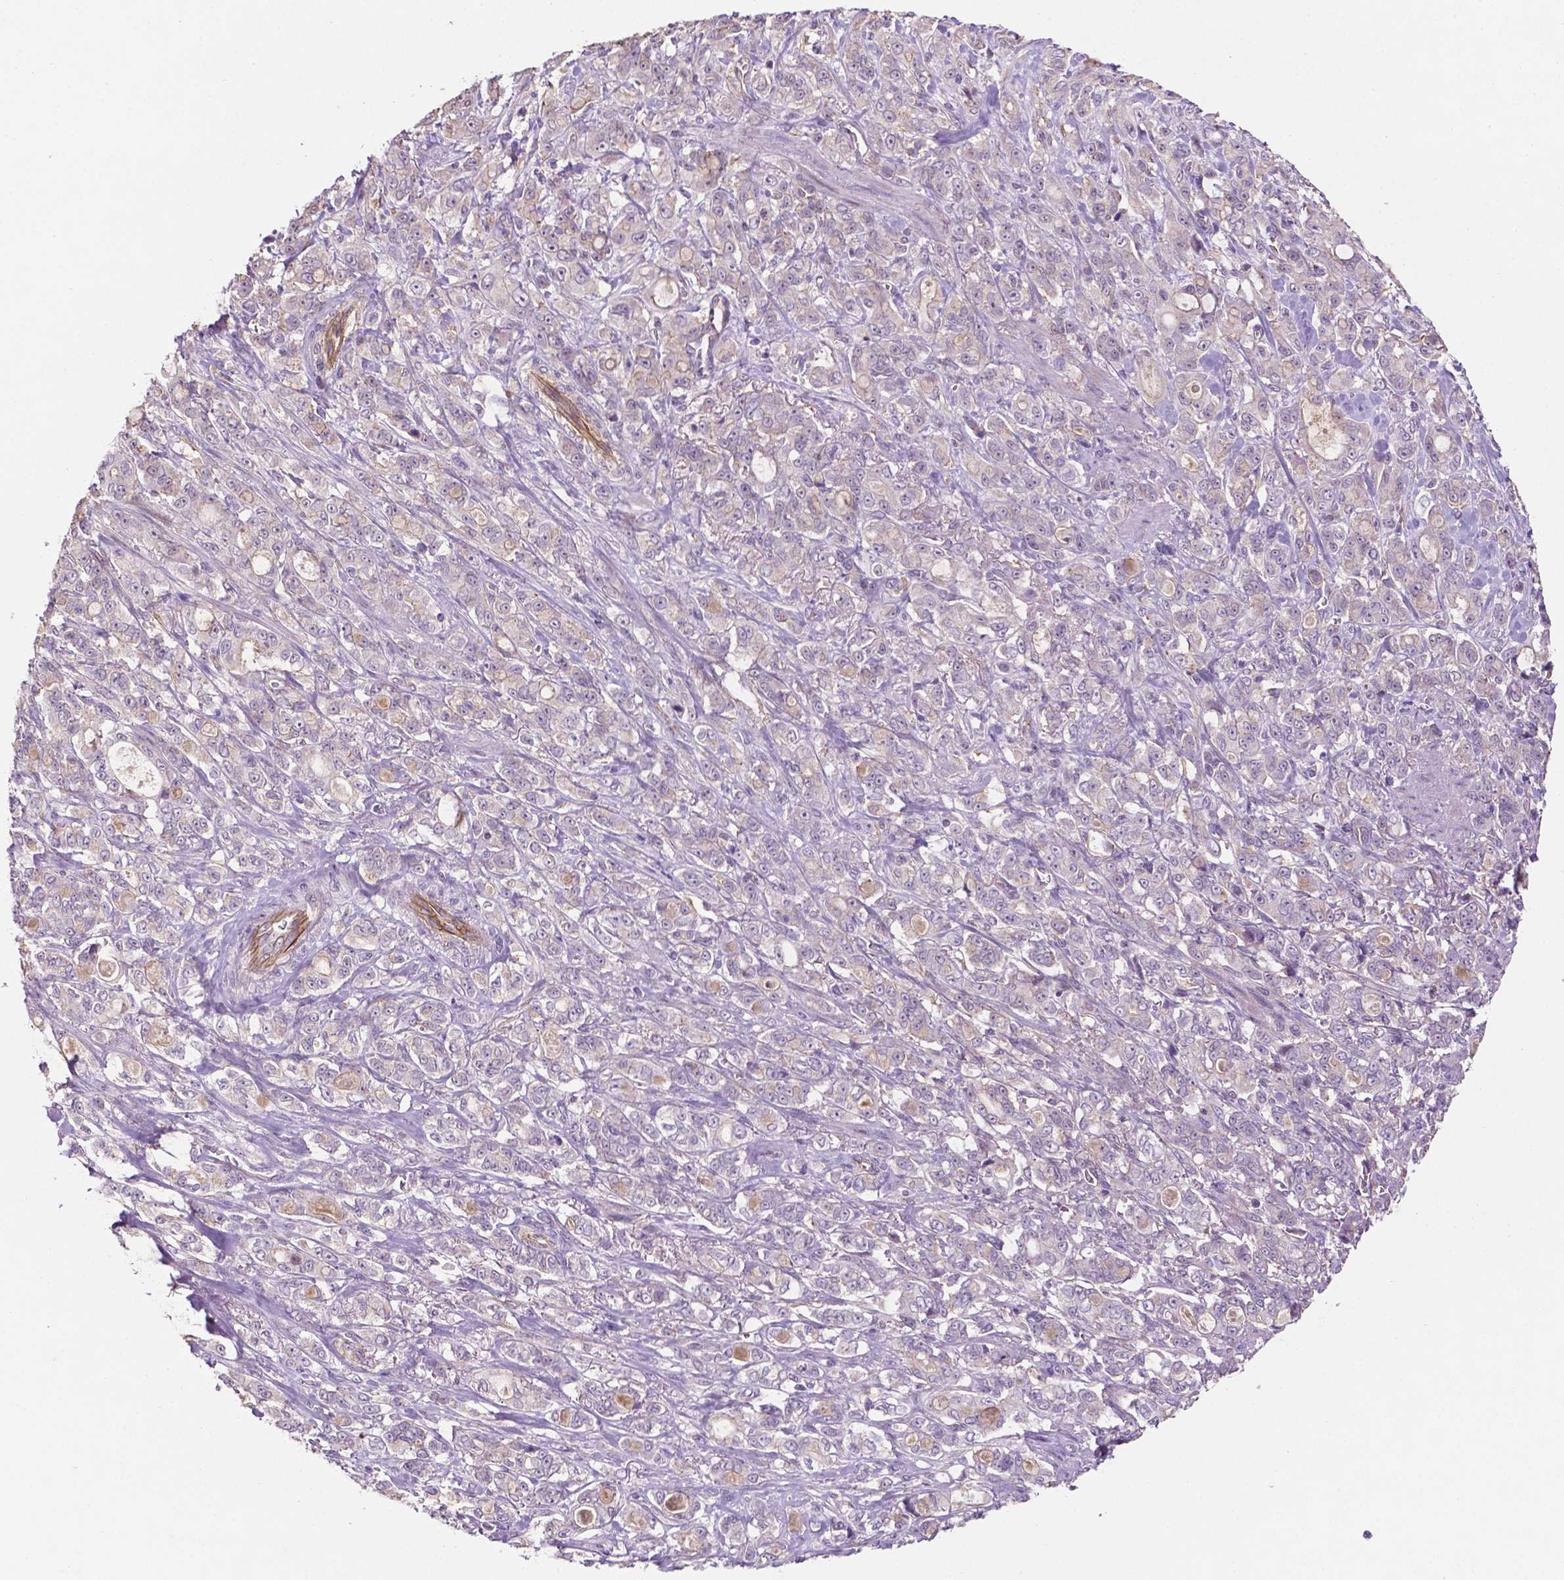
{"staining": {"intensity": "negative", "quantity": "none", "location": "none"}, "tissue": "stomach cancer", "cell_type": "Tumor cells", "image_type": "cancer", "snomed": [{"axis": "morphology", "description": "Adenocarcinoma, NOS"}, {"axis": "topography", "description": "Stomach"}], "caption": "Stomach cancer was stained to show a protein in brown. There is no significant staining in tumor cells. Brightfield microscopy of immunohistochemistry stained with DAB (brown) and hematoxylin (blue), captured at high magnification.", "gene": "ARL5C", "patient": {"sex": "male", "age": 63}}